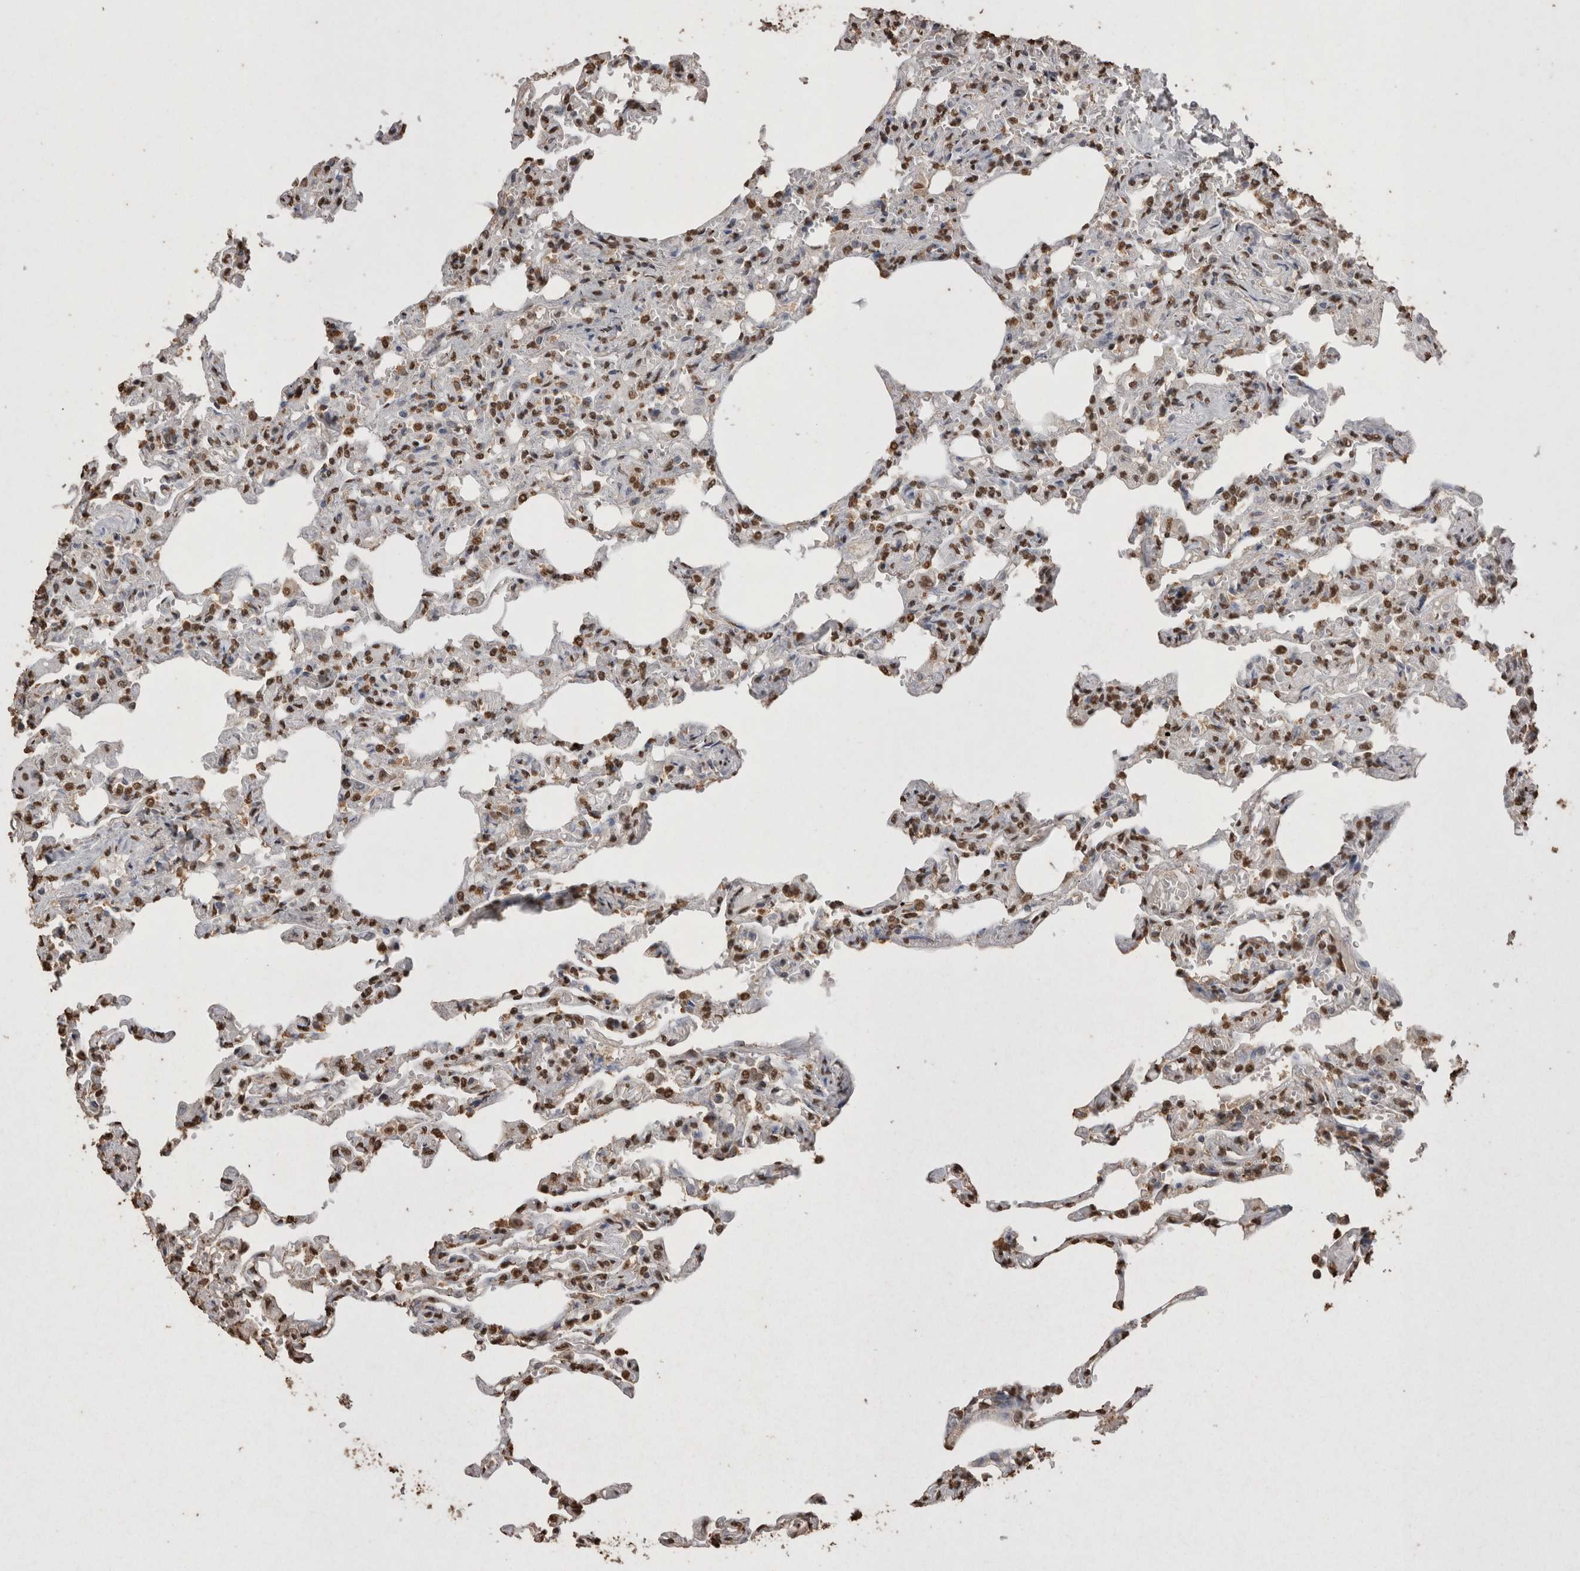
{"staining": {"intensity": "moderate", "quantity": ">75%", "location": "nuclear"}, "tissue": "lung", "cell_type": "Alveolar cells", "image_type": "normal", "snomed": [{"axis": "morphology", "description": "Normal tissue, NOS"}, {"axis": "topography", "description": "Lung"}], "caption": "The photomicrograph reveals immunohistochemical staining of benign lung. There is moderate nuclear staining is appreciated in approximately >75% of alveolar cells. The staining is performed using DAB (3,3'-diaminobenzidine) brown chromogen to label protein expression. The nuclei are counter-stained blue using hematoxylin.", "gene": "POU5F1", "patient": {"sex": "male", "age": 21}}